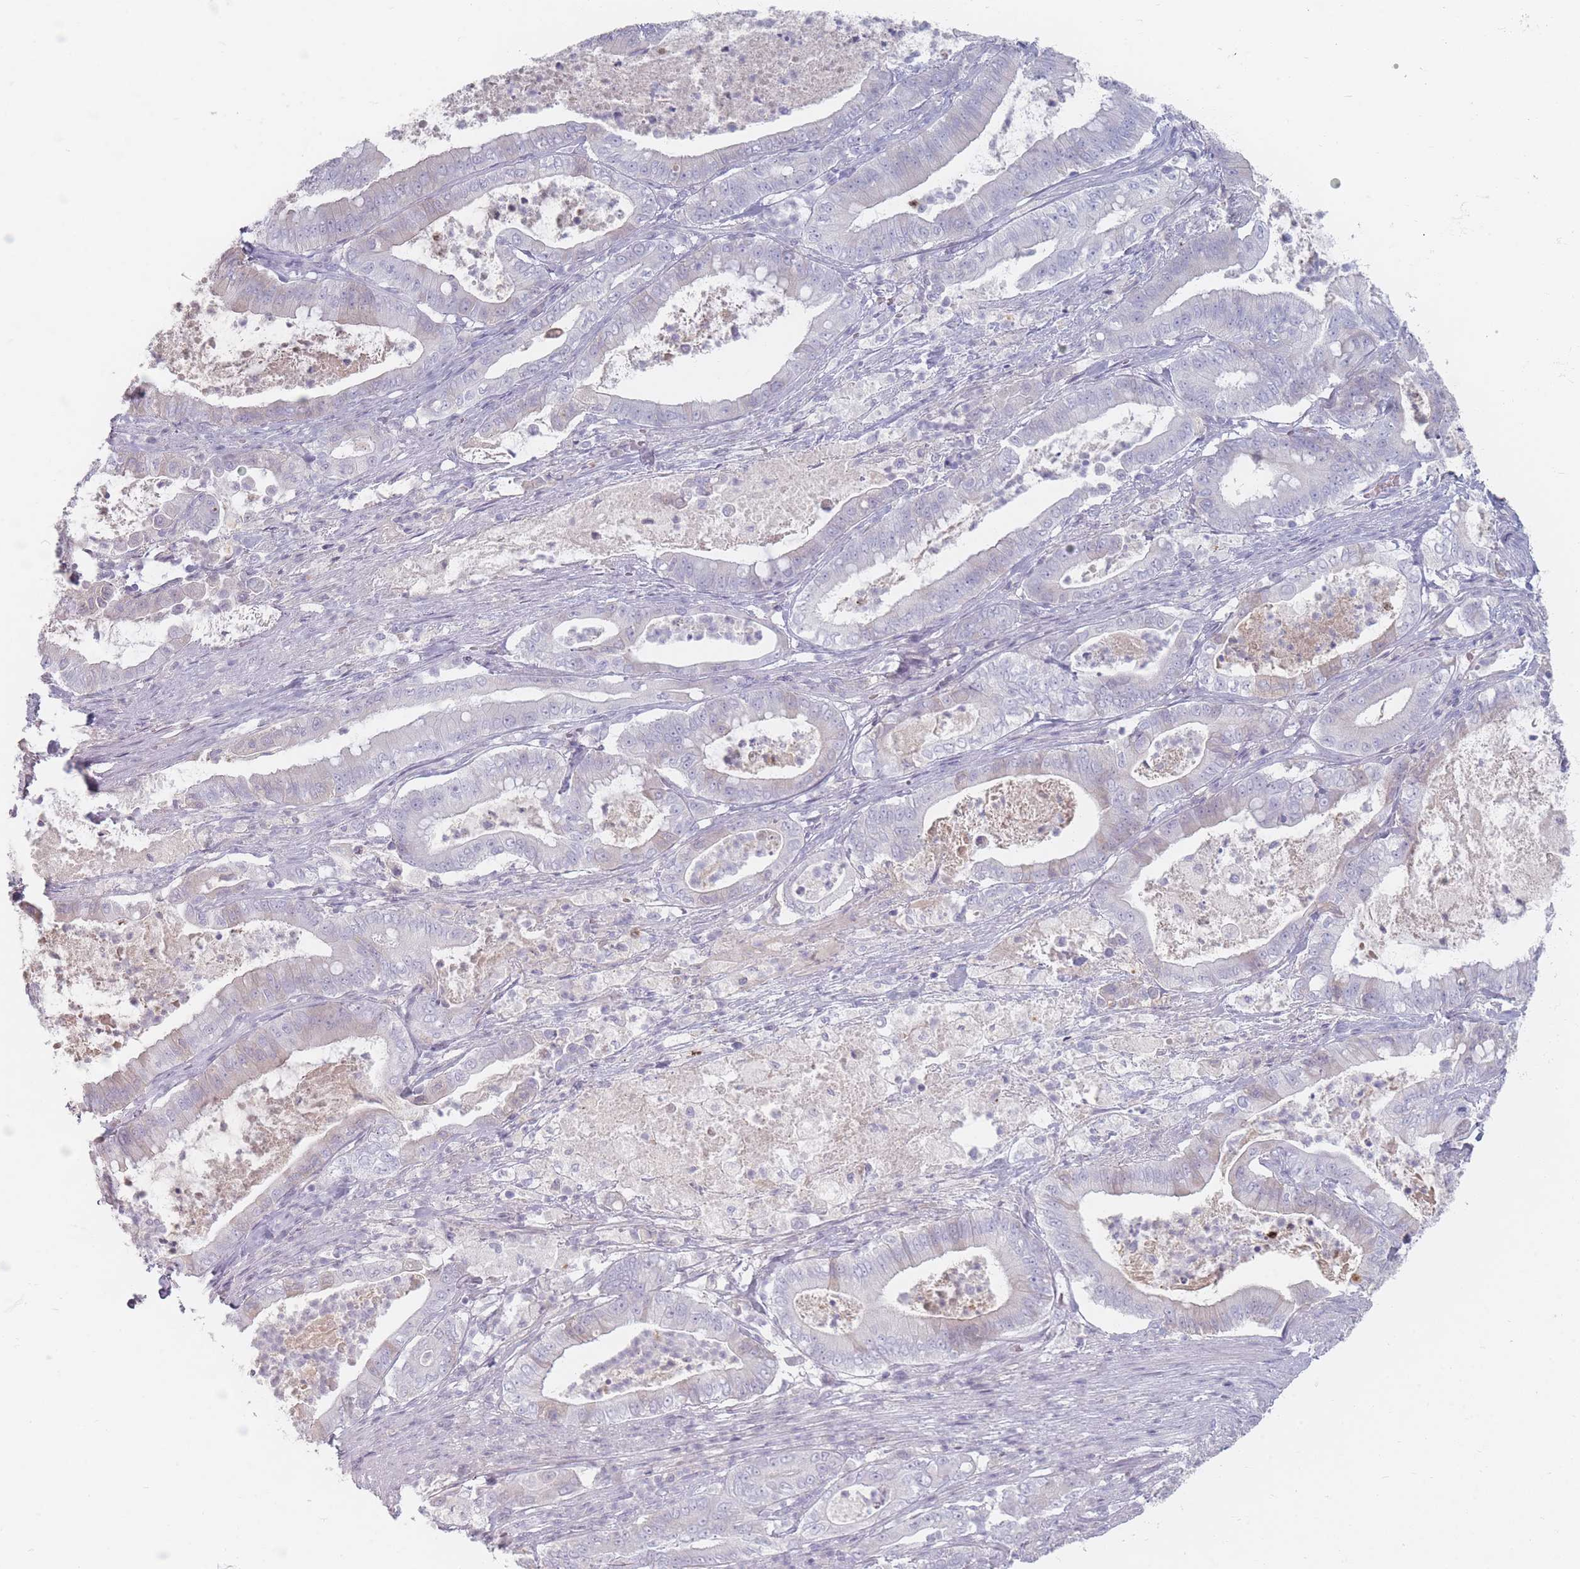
{"staining": {"intensity": "negative", "quantity": "none", "location": "none"}, "tissue": "pancreatic cancer", "cell_type": "Tumor cells", "image_type": "cancer", "snomed": [{"axis": "morphology", "description": "Adenocarcinoma, NOS"}, {"axis": "topography", "description": "Pancreas"}], "caption": "Tumor cells show no significant protein expression in pancreatic adenocarcinoma.", "gene": "HELZ2", "patient": {"sex": "male", "age": 71}}